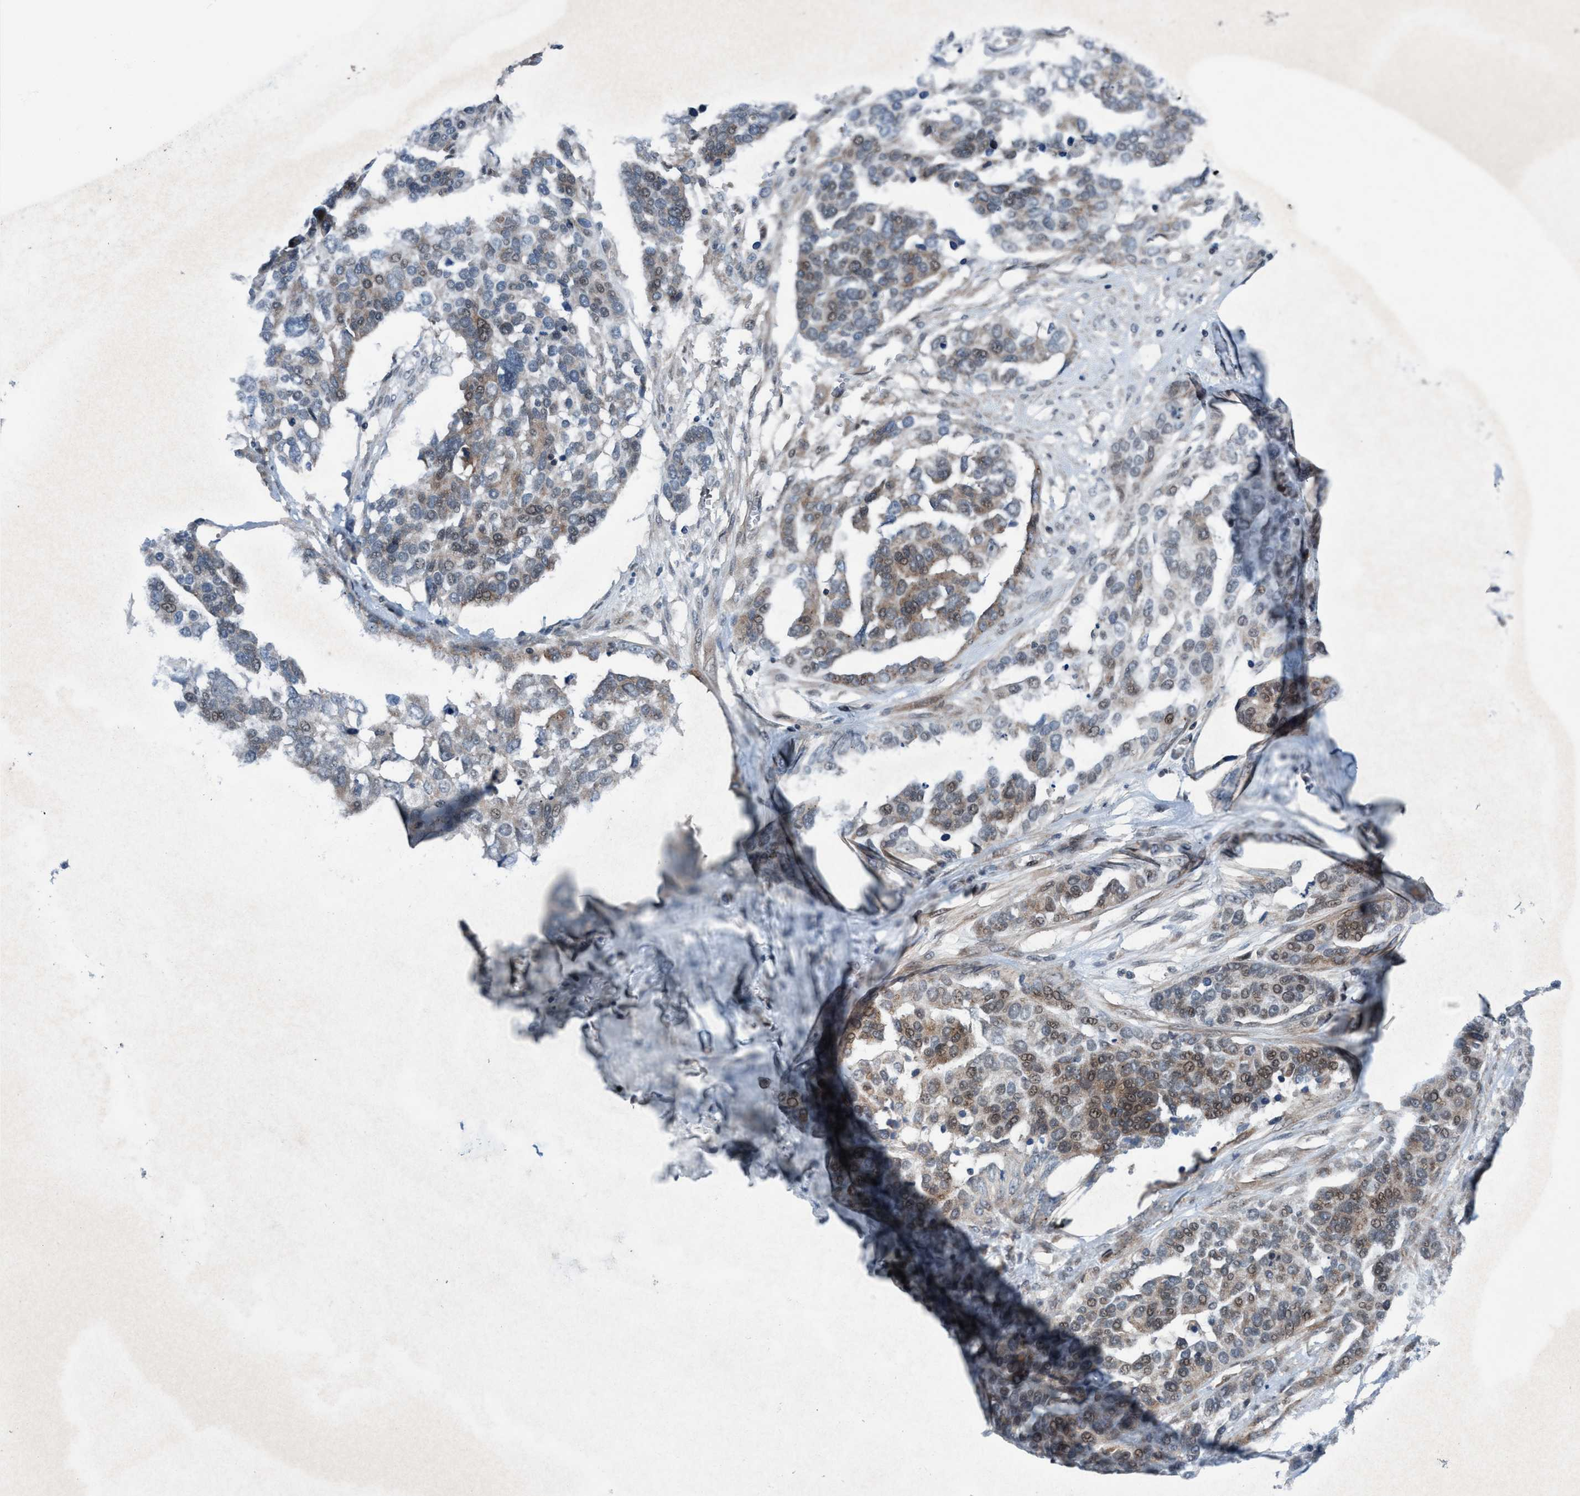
{"staining": {"intensity": "weak", "quantity": "25%-75%", "location": "cytoplasmic/membranous,nuclear"}, "tissue": "ovarian cancer", "cell_type": "Tumor cells", "image_type": "cancer", "snomed": [{"axis": "morphology", "description": "Cystadenocarcinoma, serous, NOS"}, {"axis": "topography", "description": "Ovary"}], "caption": "Protein expression analysis of ovarian cancer demonstrates weak cytoplasmic/membranous and nuclear staining in about 25%-75% of tumor cells. (IHC, brightfield microscopy, high magnification).", "gene": "NISCH", "patient": {"sex": "female", "age": 44}}